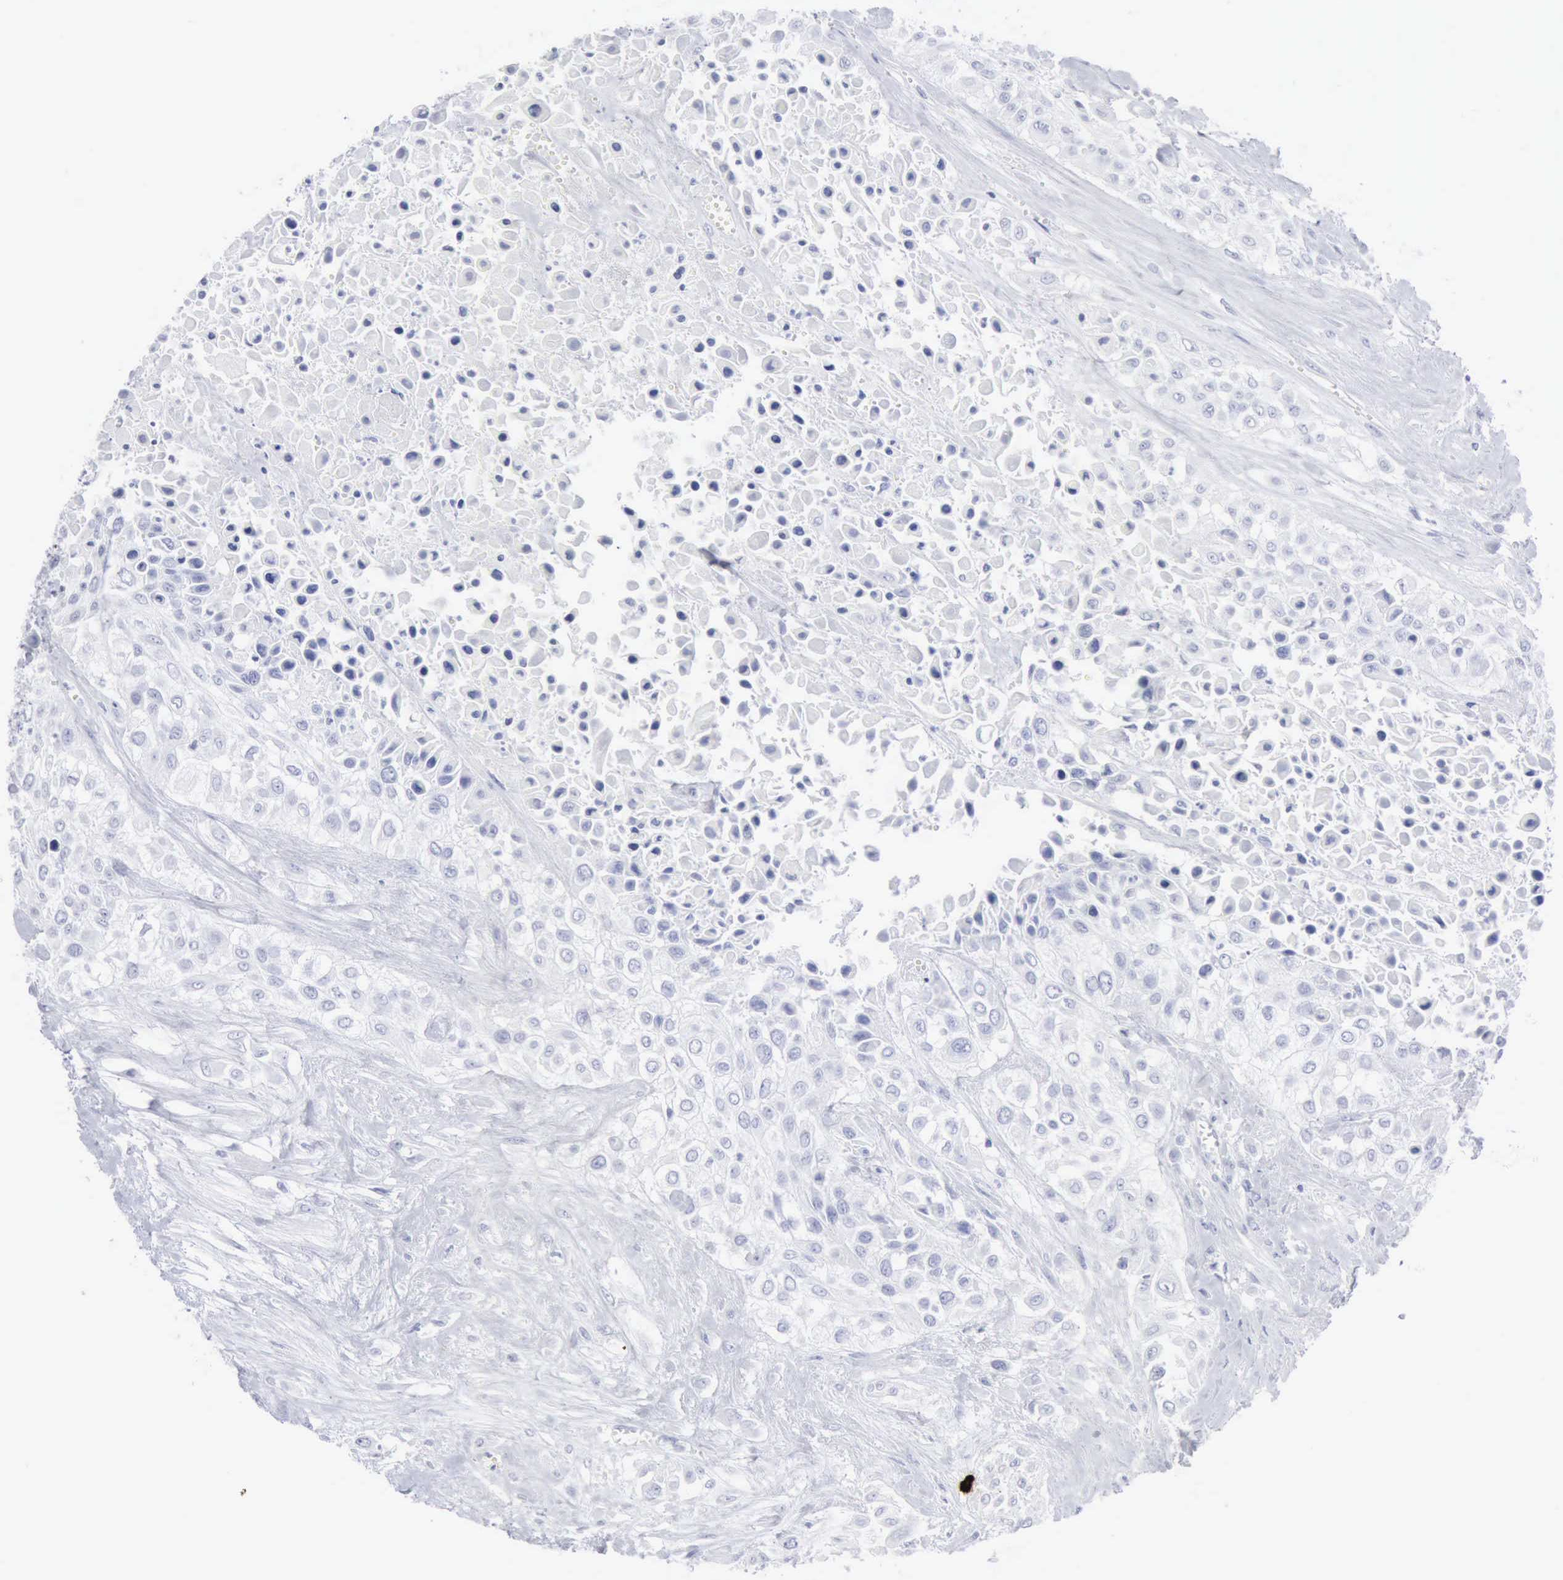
{"staining": {"intensity": "negative", "quantity": "none", "location": "none"}, "tissue": "urothelial cancer", "cell_type": "Tumor cells", "image_type": "cancer", "snomed": [{"axis": "morphology", "description": "Urothelial carcinoma, High grade"}, {"axis": "topography", "description": "Urinary bladder"}], "caption": "DAB immunohistochemical staining of urothelial cancer demonstrates no significant staining in tumor cells.", "gene": "CMA1", "patient": {"sex": "male", "age": 57}}